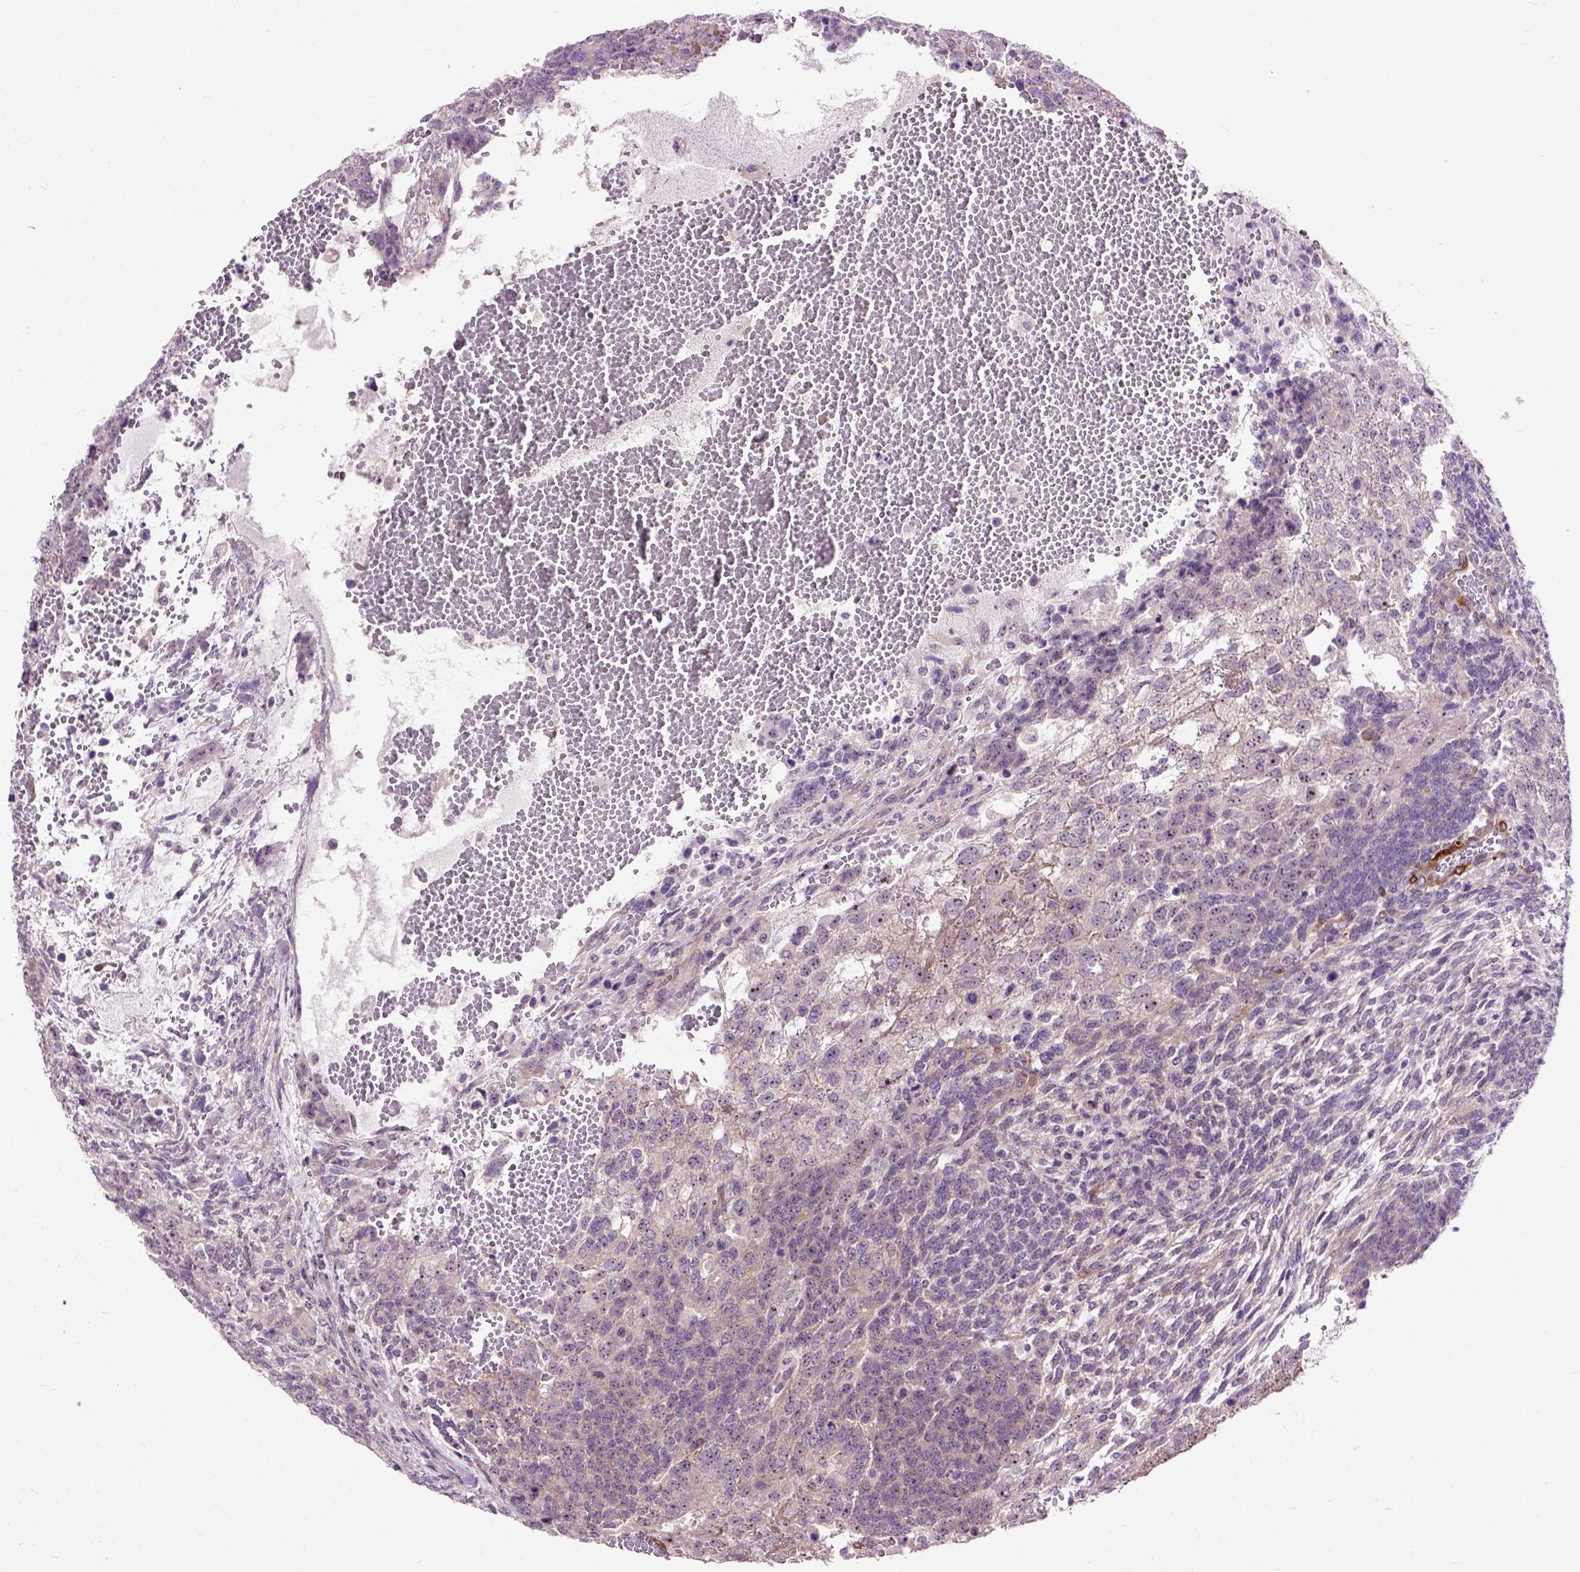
{"staining": {"intensity": "moderate", "quantity": ">75%", "location": "nuclear"}, "tissue": "testis cancer", "cell_type": "Tumor cells", "image_type": "cancer", "snomed": [{"axis": "morphology", "description": "Normal tissue, NOS"}, {"axis": "morphology", "description": "Carcinoma, Embryonal, NOS"}, {"axis": "topography", "description": "Testis"}, {"axis": "topography", "description": "Epididymis"}], "caption": "A brown stain highlights moderate nuclear expression of a protein in human testis embryonal carcinoma tumor cells. (DAB IHC with brightfield microscopy, high magnification).", "gene": "MAPT", "patient": {"sex": "male", "age": 23}}